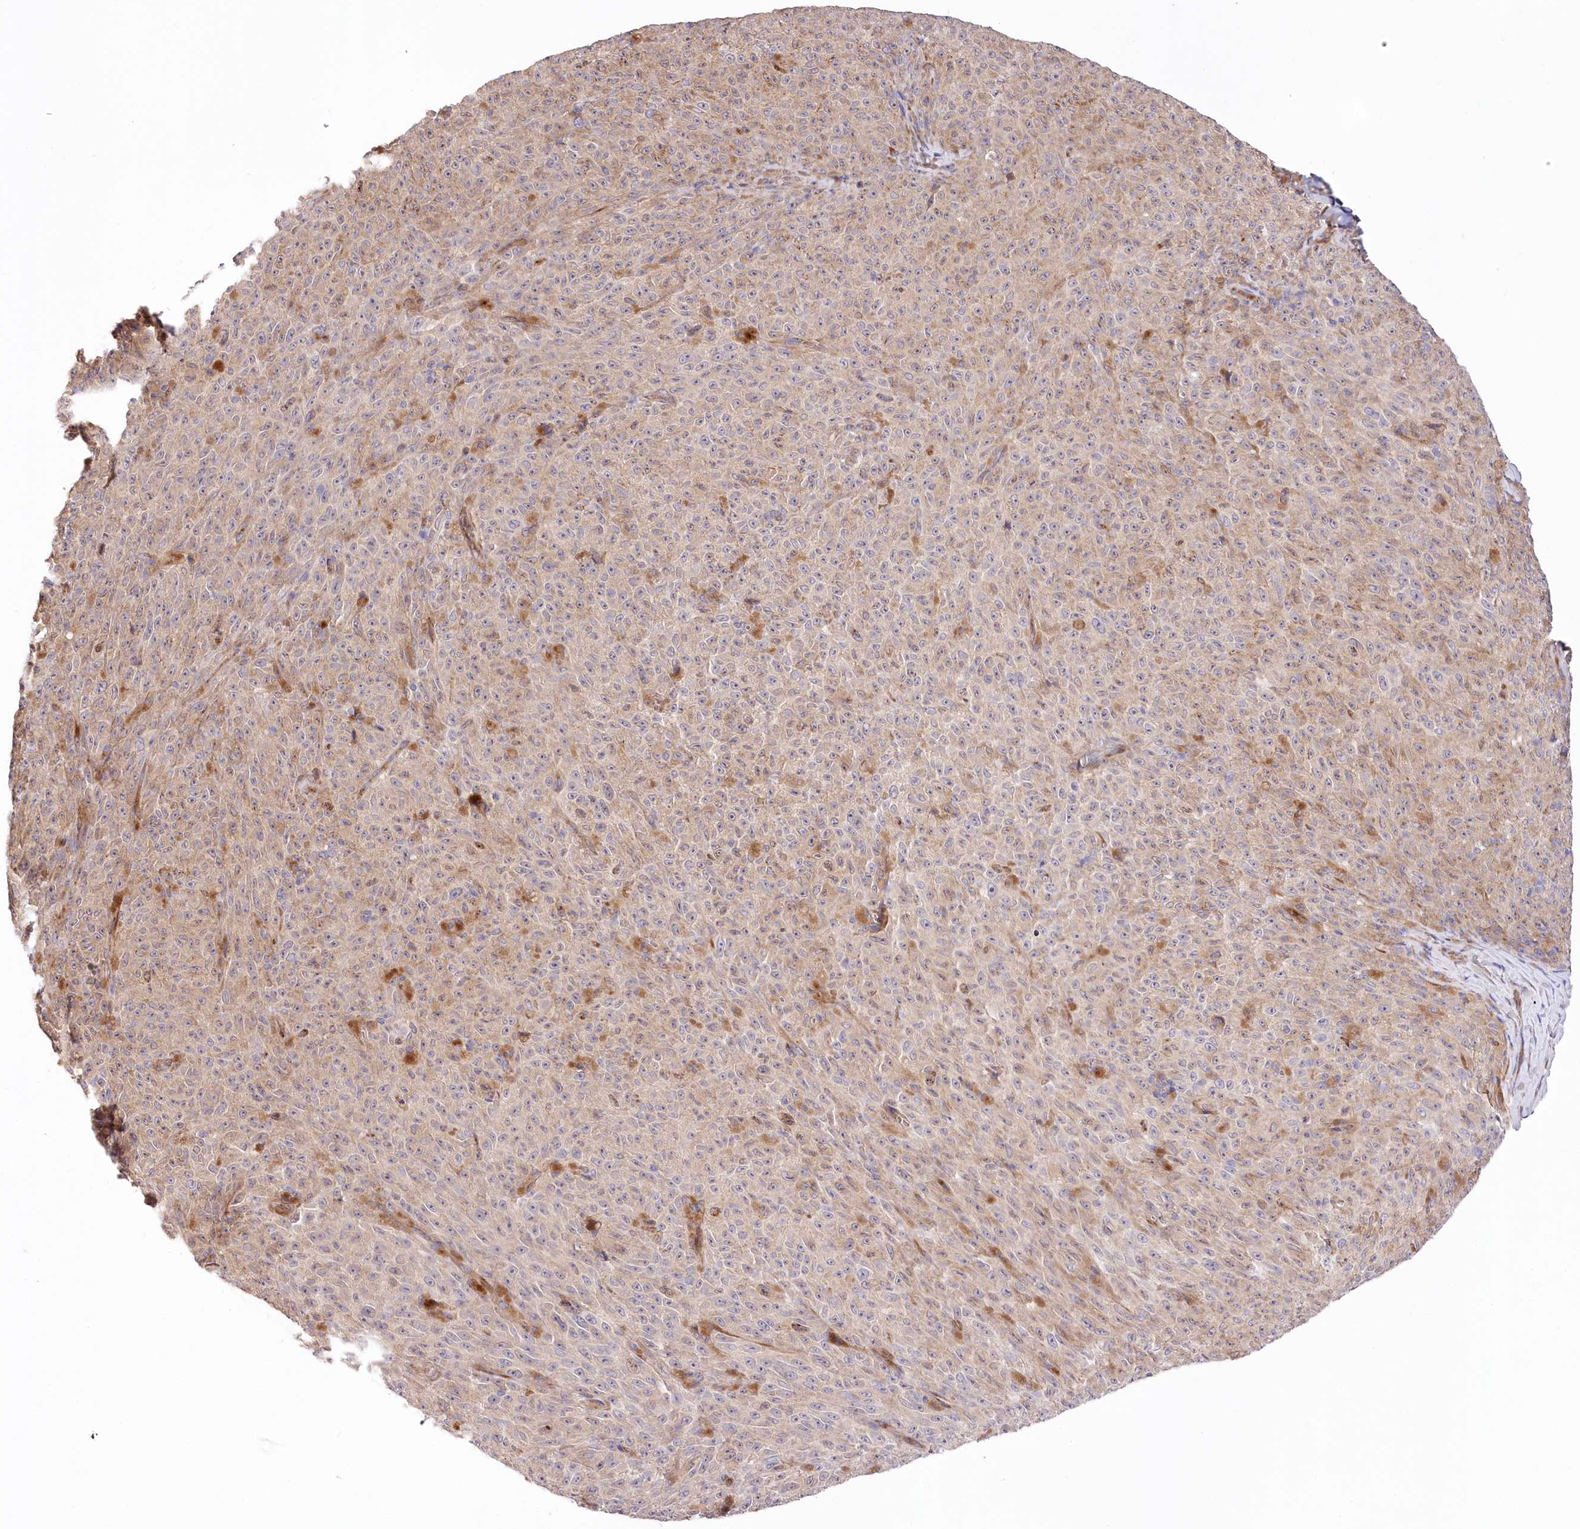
{"staining": {"intensity": "negative", "quantity": "none", "location": "none"}, "tissue": "melanoma", "cell_type": "Tumor cells", "image_type": "cancer", "snomed": [{"axis": "morphology", "description": "Malignant melanoma, NOS"}, {"axis": "topography", "description": "Skin"}], "caption": "Malignant melanoma was stained to show a protein in brown. There is no significant positivity in tumor cells.", "gene": "TRUB1", "patient": {"sex": "female", "age": 82}}